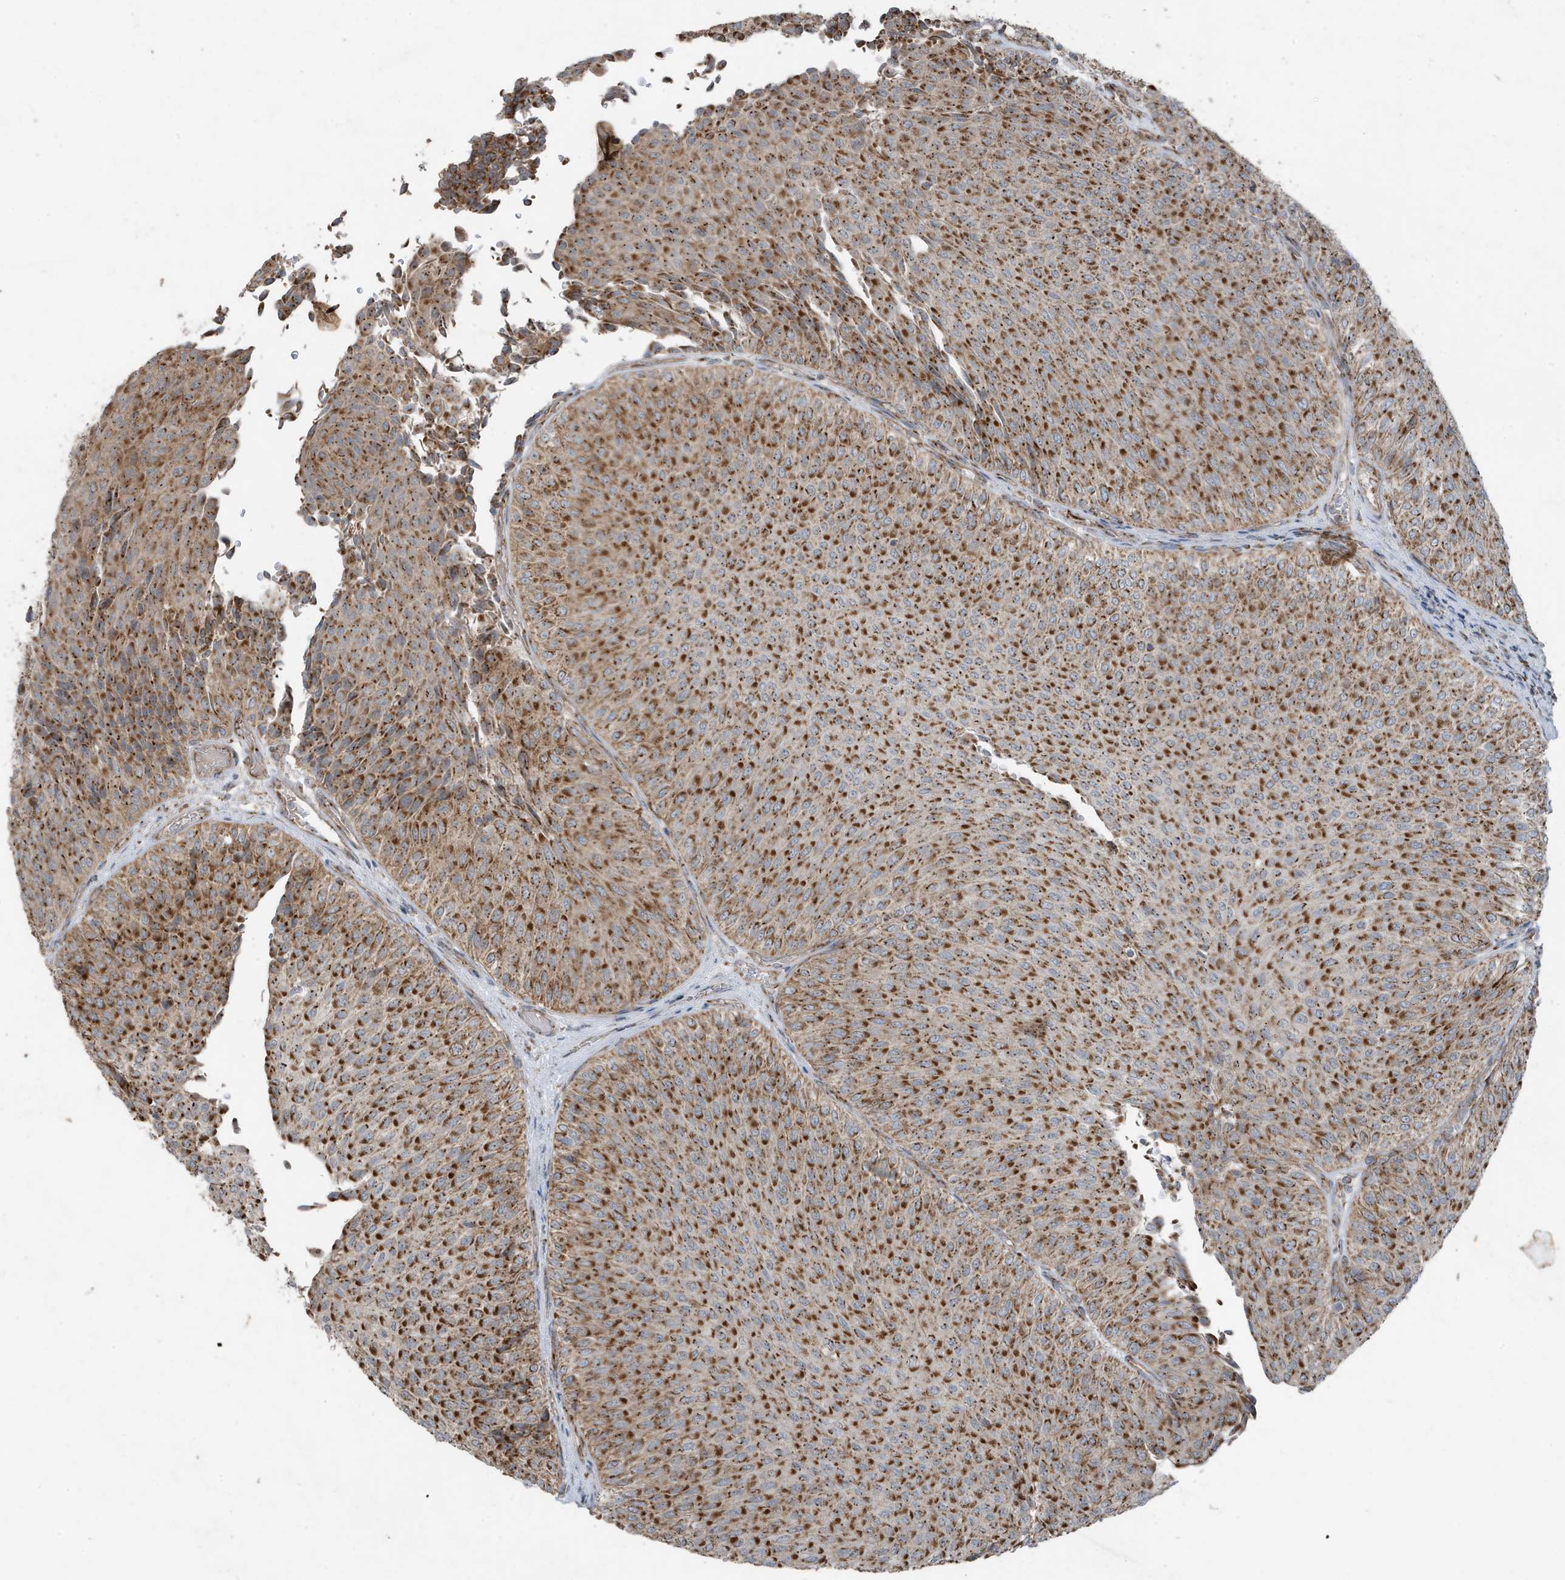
{"staining": {"intensity": "strong", "quantity": ">75%", "location": "cytoplasmic/membranous"}, "tissue": "urothelial cancer", "cell_type": "Tumor cells", "image_type": "cancer", "snomed": [{"axis": "morphology", "description": "Urothelial carcinoma, Low grade"}, {"axis": "topography", "description": "Urinary bladder"}], "caption": "The histopathology image exhibits immunohistochemical staining of urothelial carcinoma (low-grade). There is strong cytoplasmic/membranous positivity is seen in approximately >75% of tumor cells. (Stains: DAB in brown, nuclei in blue, Microscopy: brightfield microscopy at high magnification).", "gene": "GOLGA4", "patient": {"sex": "male", "age": 78}}